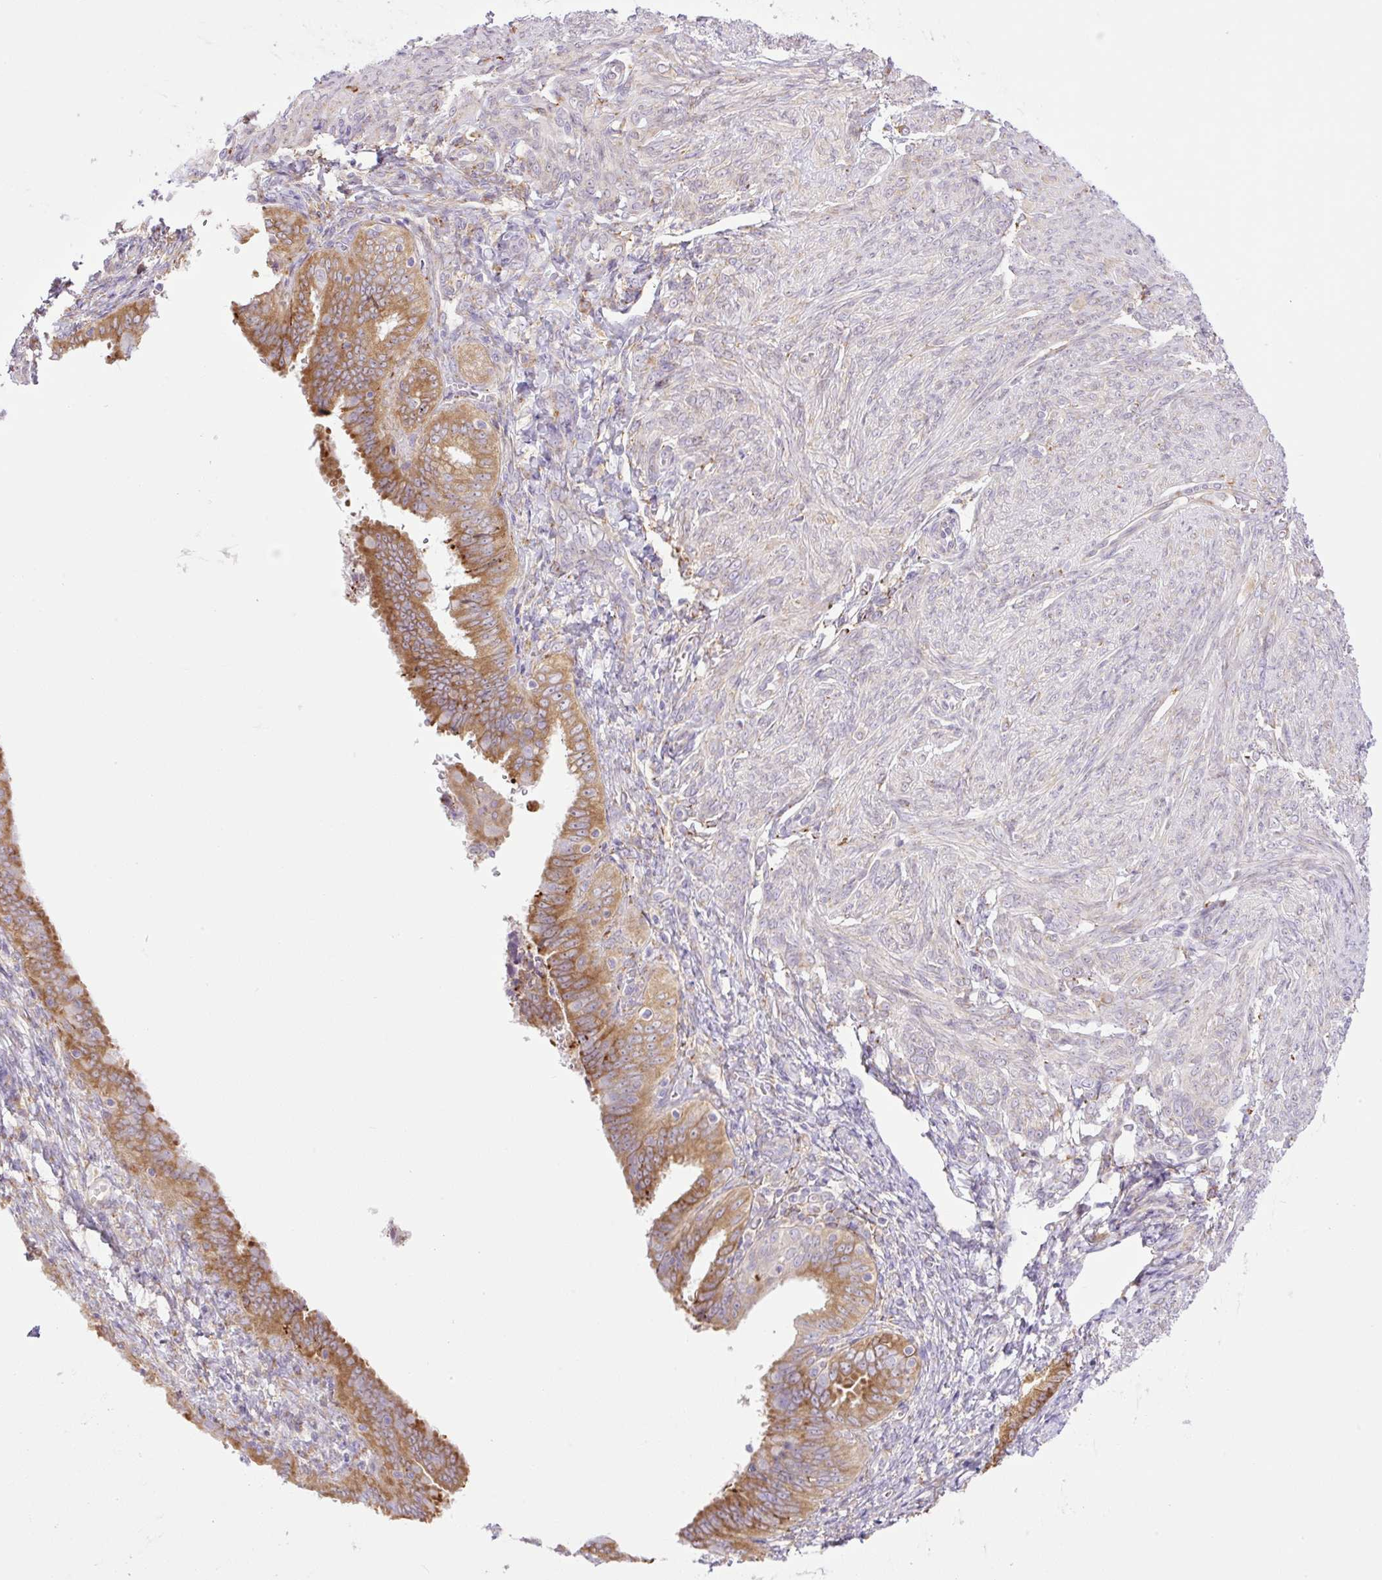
{"staining": {"intensity": "moderate", "quantity": ">75%", "location": "cytoplasmic/membranous"}, "tissue": "endometrial cancer", "cell_type": "Tumor cells", "image_type": "cancer", "snomed": [{"axis": "morphology", "description": "Adenocarcinoma, NOS"}, {"axis": "topography", "description": "Endometrium"}], "caption": "This micrograph exhibits IHC staining of human endometrial cancer, with medium moderate cytoplasmic/membranous positivity in about >75% of tumor cells.", "gene": "POFUT1", "patient": {"sex": "female", "age": 87}}